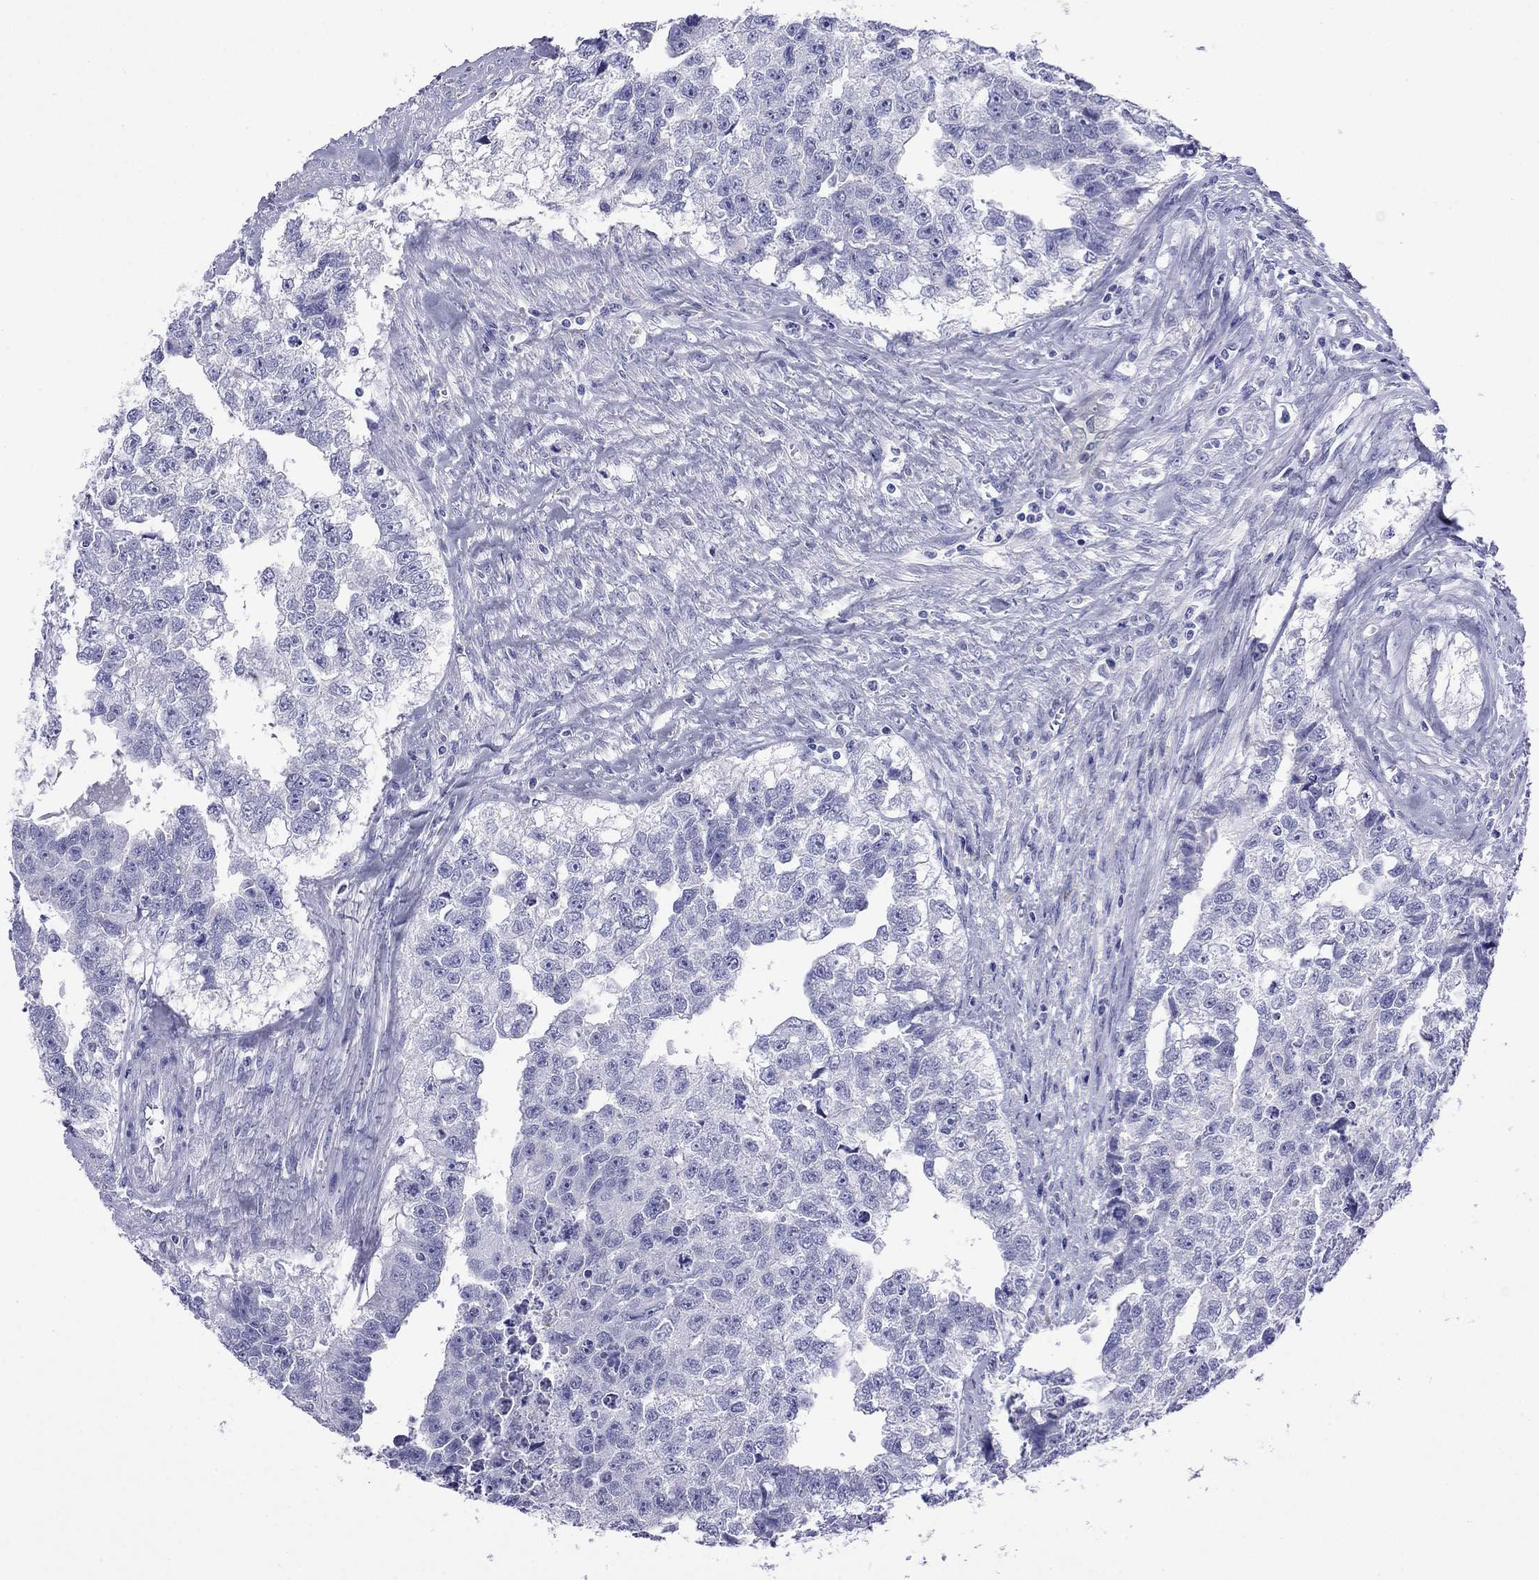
{"staining": {"intensity": "negative", "quantity": "none", "location": "none"}, "tissue": "testis cancer", "cell_type": "Tumor cells", "image_type": "cancer", "snomed": [{"axis": "morphology", "description": "Carcinoma, Embryonal, NOS"}, {"axis": "morphology", "description": "Teratoma, malignant, NOS"}, {"axis": "topography", "description": "Testis"}], "caption": "Tumor cells are negative for protein expression in human testis cancer (malignant teratoma).", "gene": "FIGLA", "patient": {"sex": "male", "age": 44}}